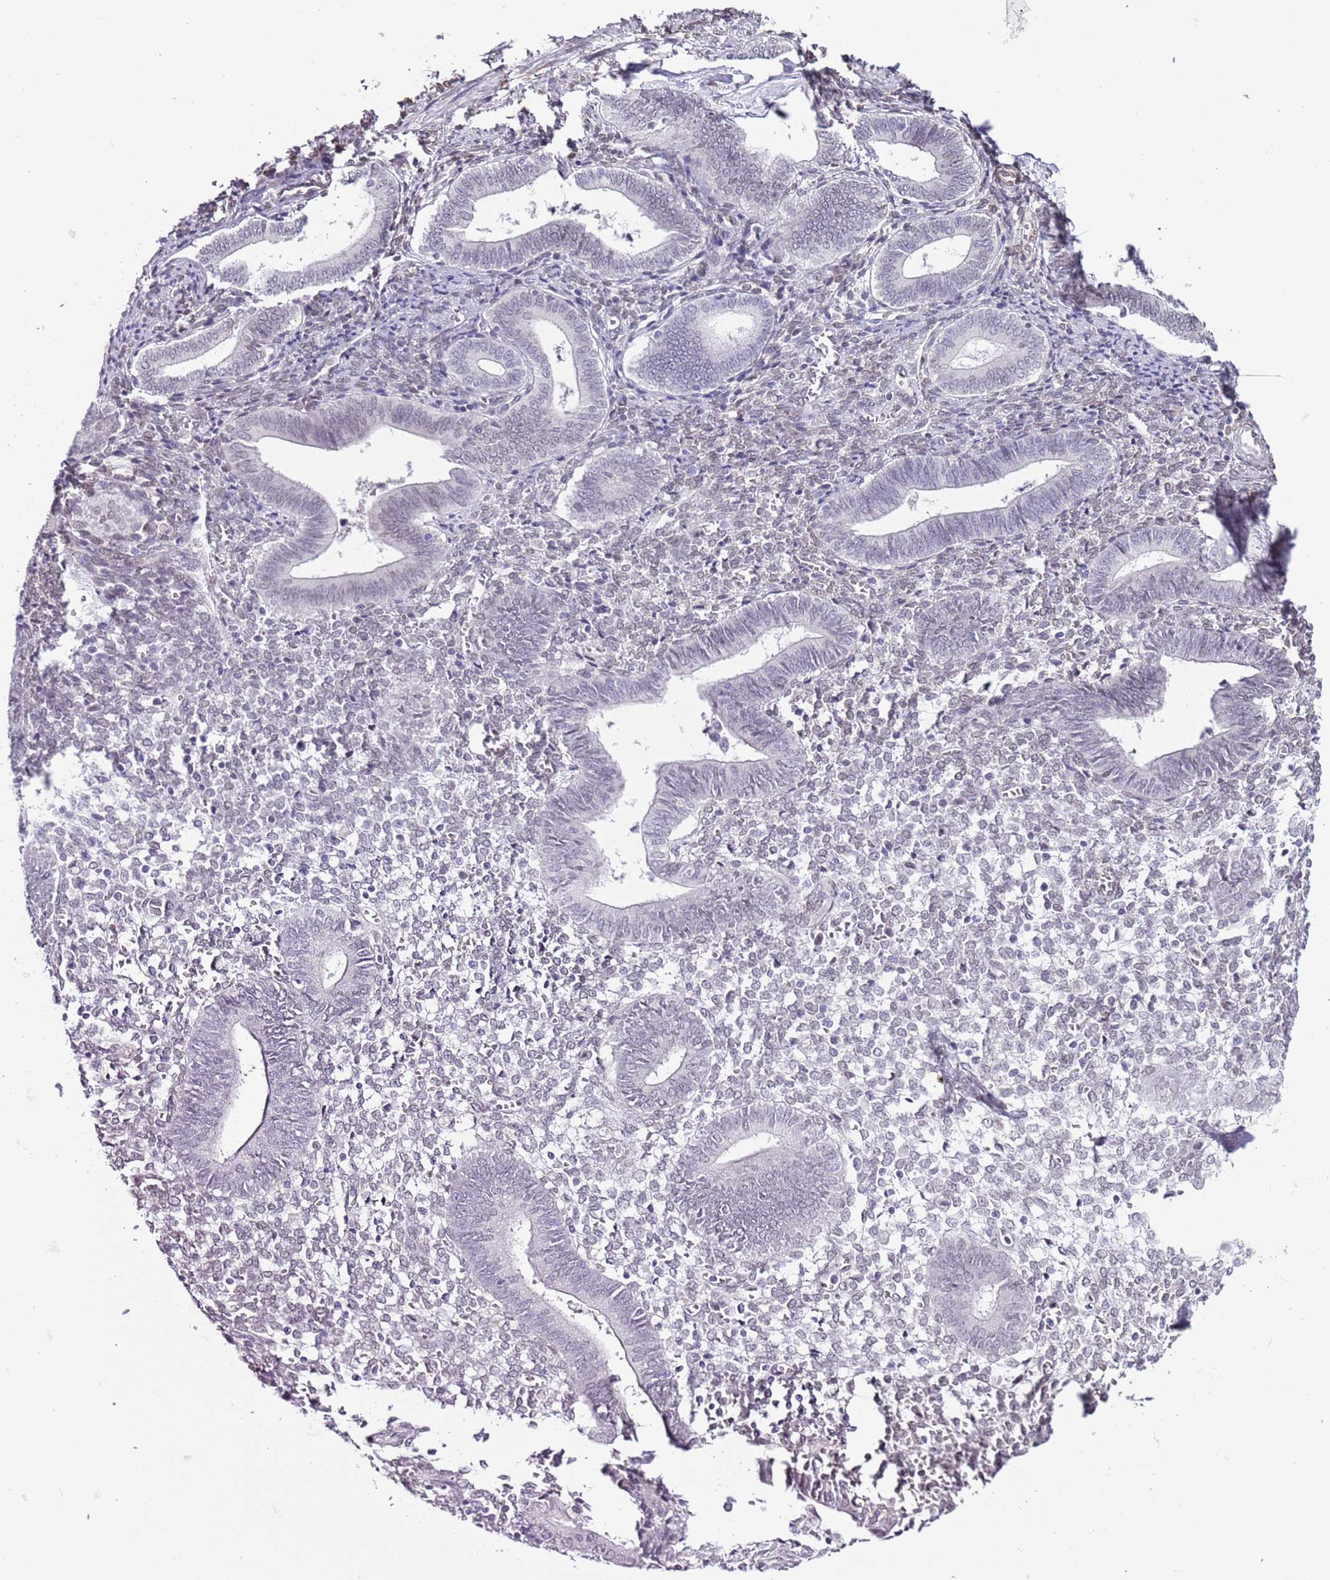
{"staining": {"intensity": "weak", "quantity": "<25%", "location": "nuclear"}, "tissue": "endometrium", "cell_type": "Cells in endometrial stroma", "image_type": "normal", "snomed": [{"axis": "morphology", "description": "Normal tissue, NOS"}, {"axis": "topography", "description": "Other"}, {"axis": "topography", "description": "Endometrium"}], "caption": "Immunohistochemistry of benign human endometrium shows no expression in cells in endometrial stroma. (DAB (3,3'-diaminobenzidine) immunohistochemistry with hematoxylin counter stain).", "gene": "ZGLP1", "patient": {"sex": "female", "age": 44}}